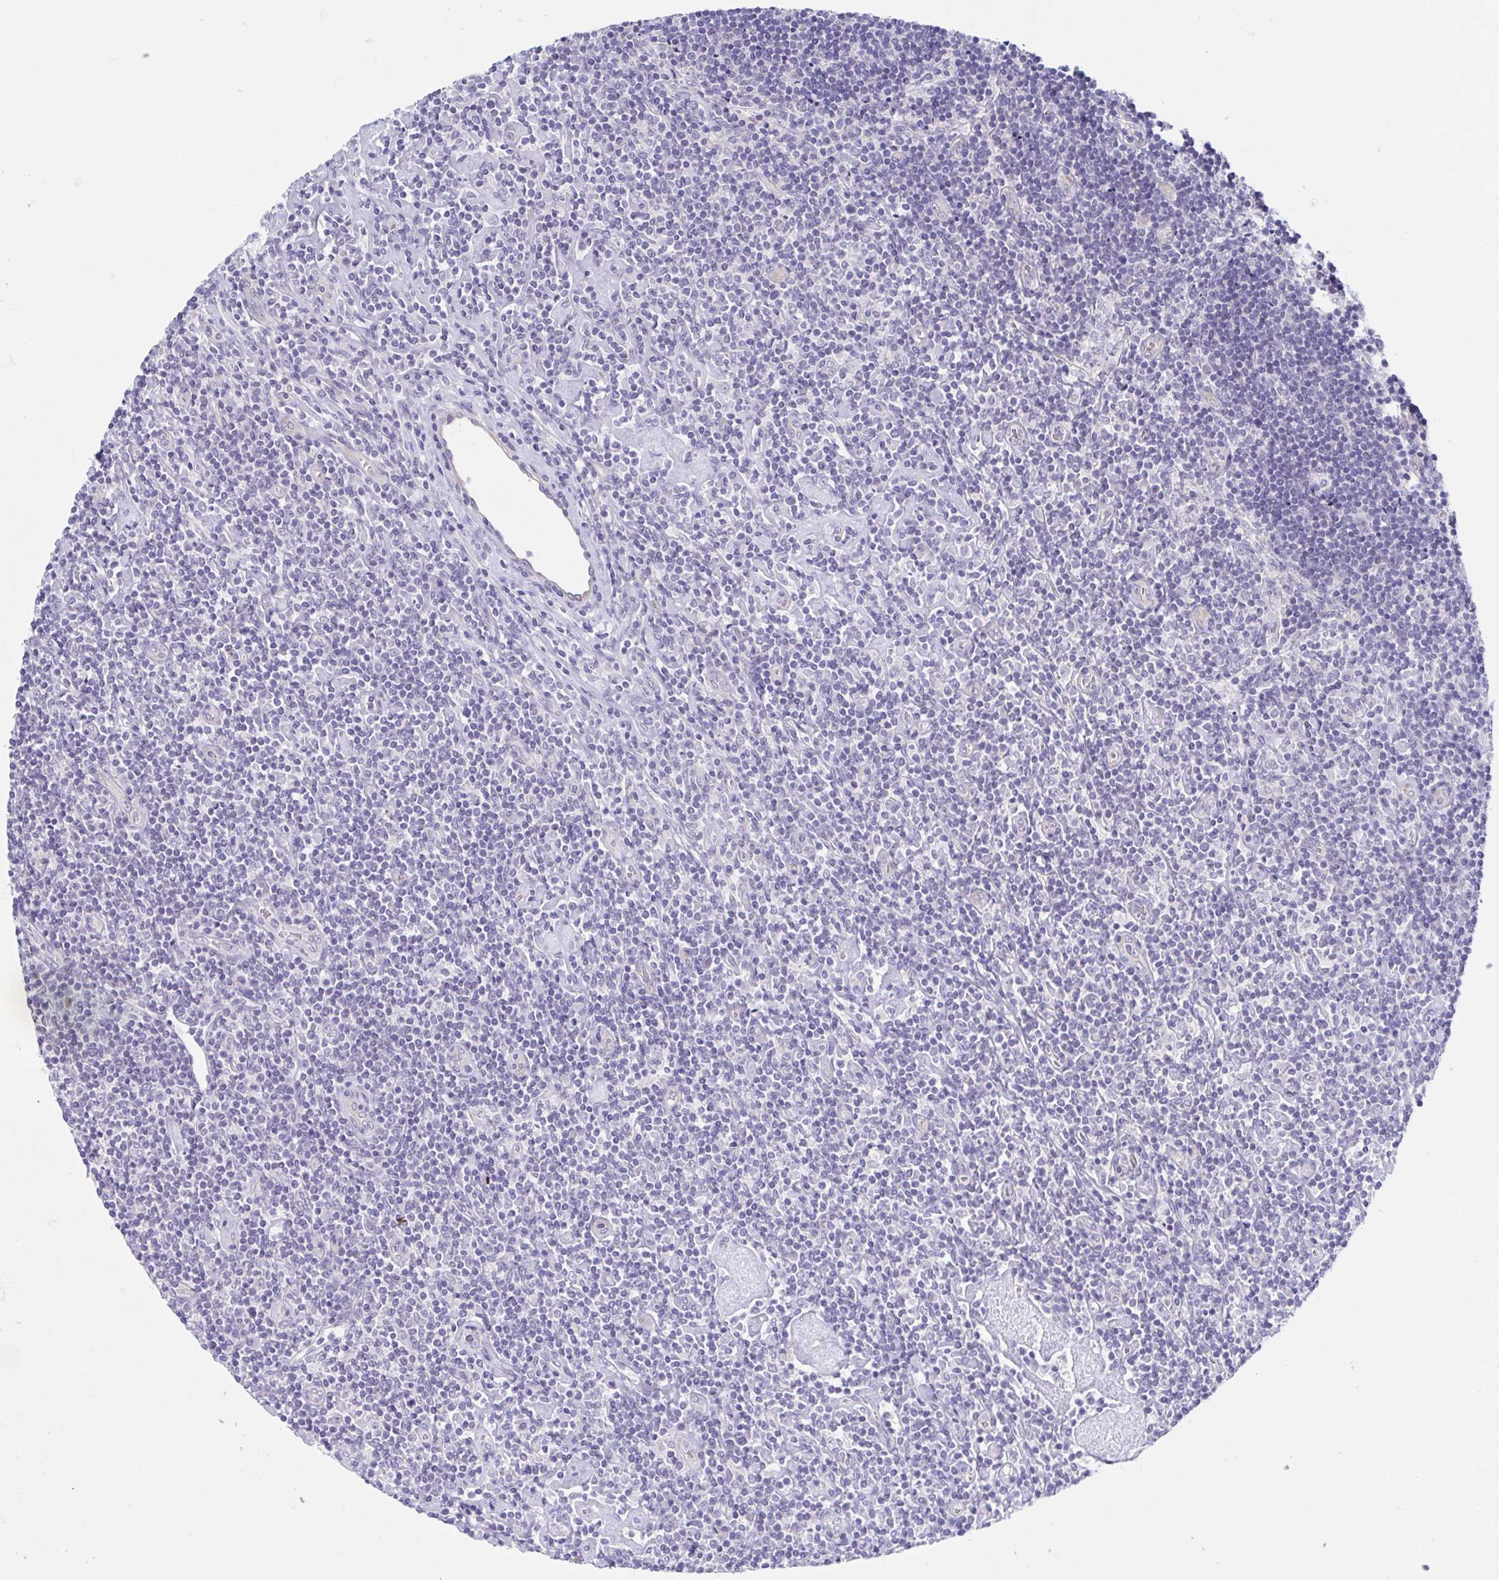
{"staining": {"intensity": "negative", "quantity": "none", "location": "none"}, "tissue": "lymphoma", "cell_type": "Tumor cells", "image_type": "cancer", "snomed": [{"axis": "morphology", "description": "Hodgkin's disease, NOS"}, {"axis": "topography", "description": "Lymph node"}], "caption": "The photomicrograph demonstrates no significant expression in tumor cells of lymphoma.", "gene": "TEX12", "patient": {"sex": "male", "age": 40}}